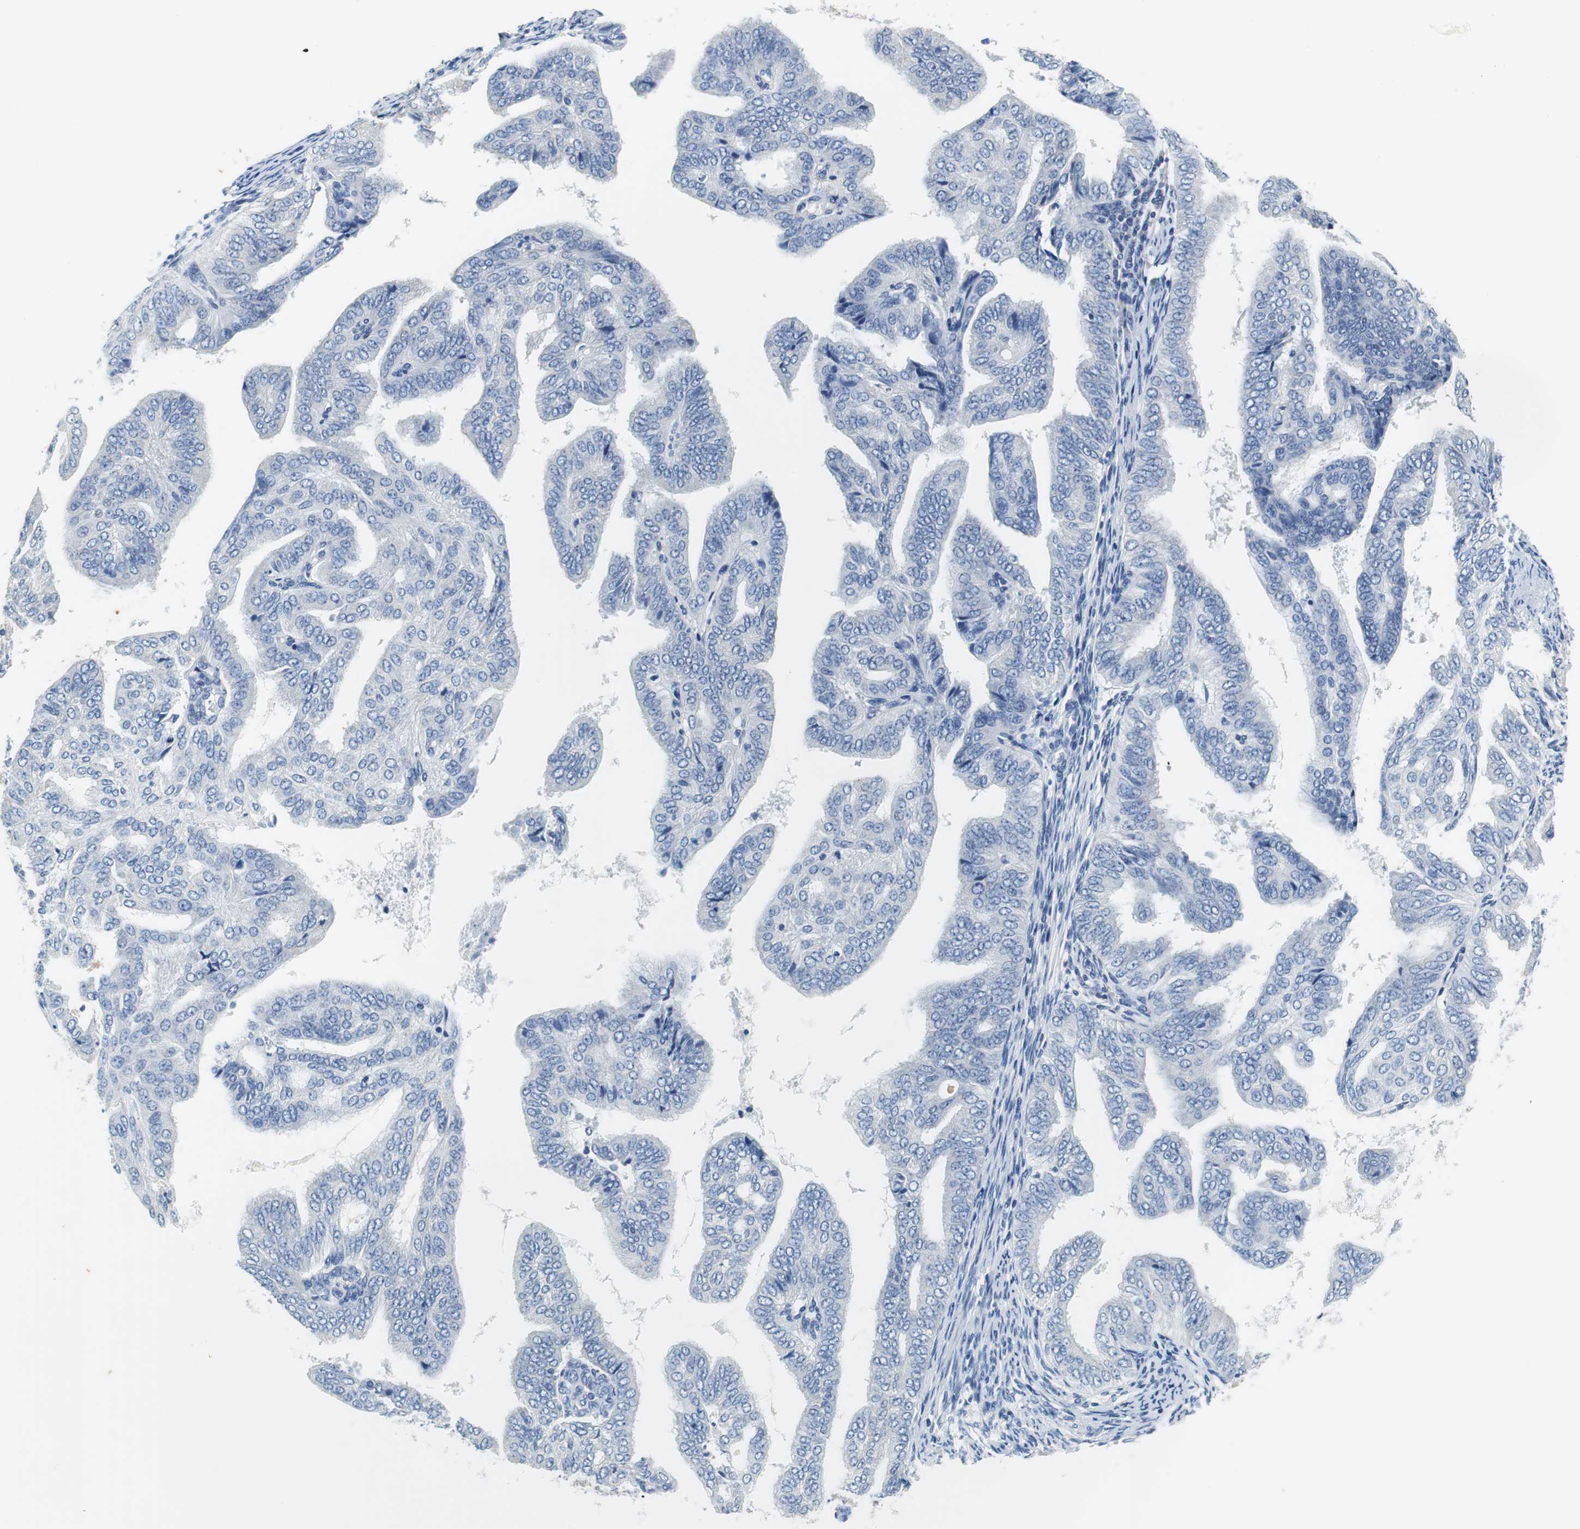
{"staining": {"intensity": "negative", "quantity": "none", "location": "none"}, "tissue": "endometrial cancer", "cell_type": "Tumor cells", "image_type": "cancer", "snomed": [{"axis": "morphology", "description": "Adenocarcinoma, NOS"}, {"axis": "topography", "description": "Endometrium"}], "caption": "High power microscopy histopathology image of an immunohistochemistry (IHC) image of adenocarcinoma (endometrial), revealing no significant expression in tumor cells.", "gene": "TEX264", "patient": {"sex": "female", "age": 58}}